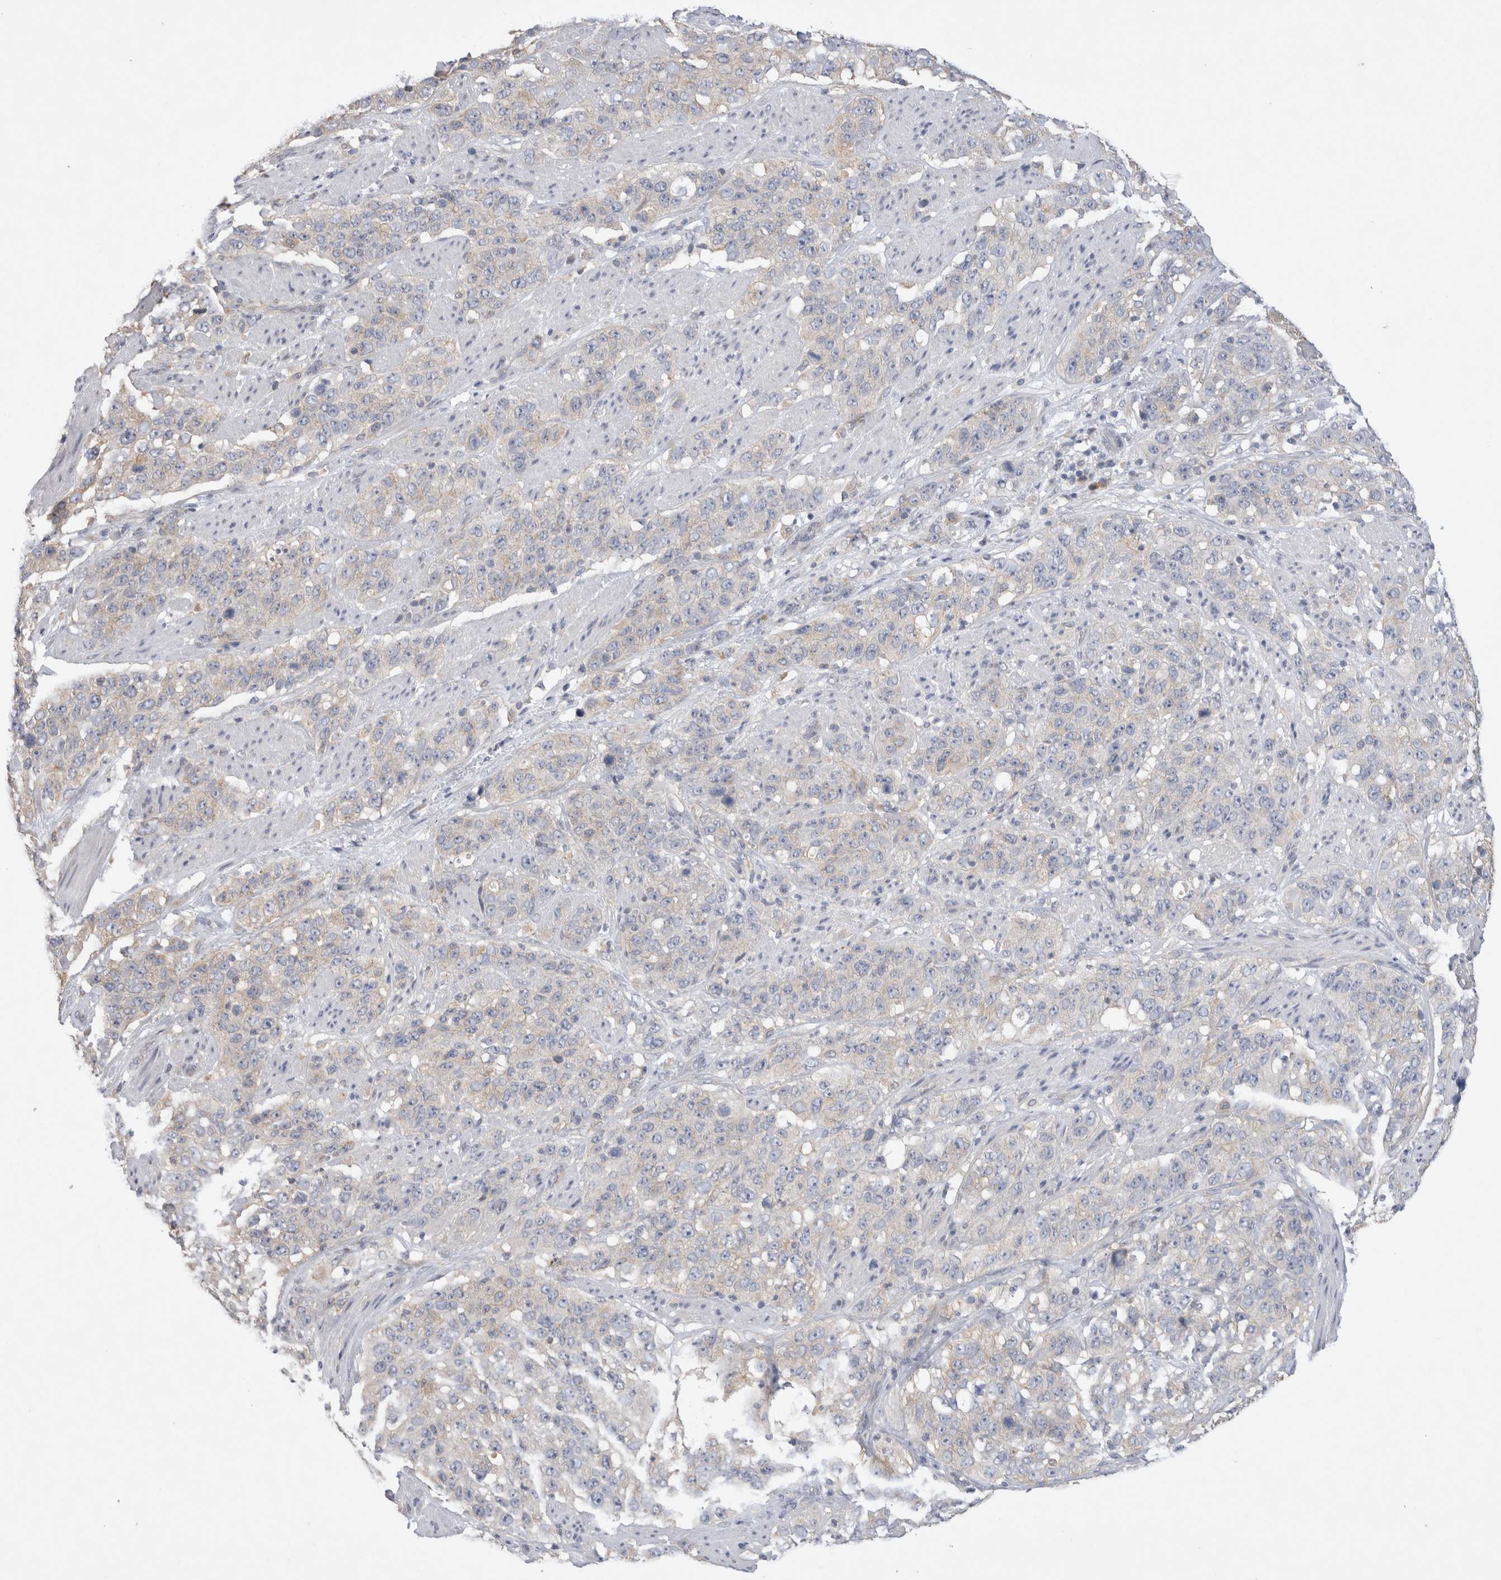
{"staining": {"intensity": "weak", "quantity": "<25%", "location": "cytoplasmic/membranous"}, "tissue": "stomach cancer", "cell_type": "Tumor cells", "image_type": "cancer", "snomed": [{"axis": "morphology", "description": "Adenocarcinoma, NOS"}, {"axis": "topography", "description": "Stomach"}], "caption": "Tumor cells show no significant protein staining in stomach cancer (adenocarcinoma).", "gene": "GAS1", "patient": {"sex": "male", "age": 48}}